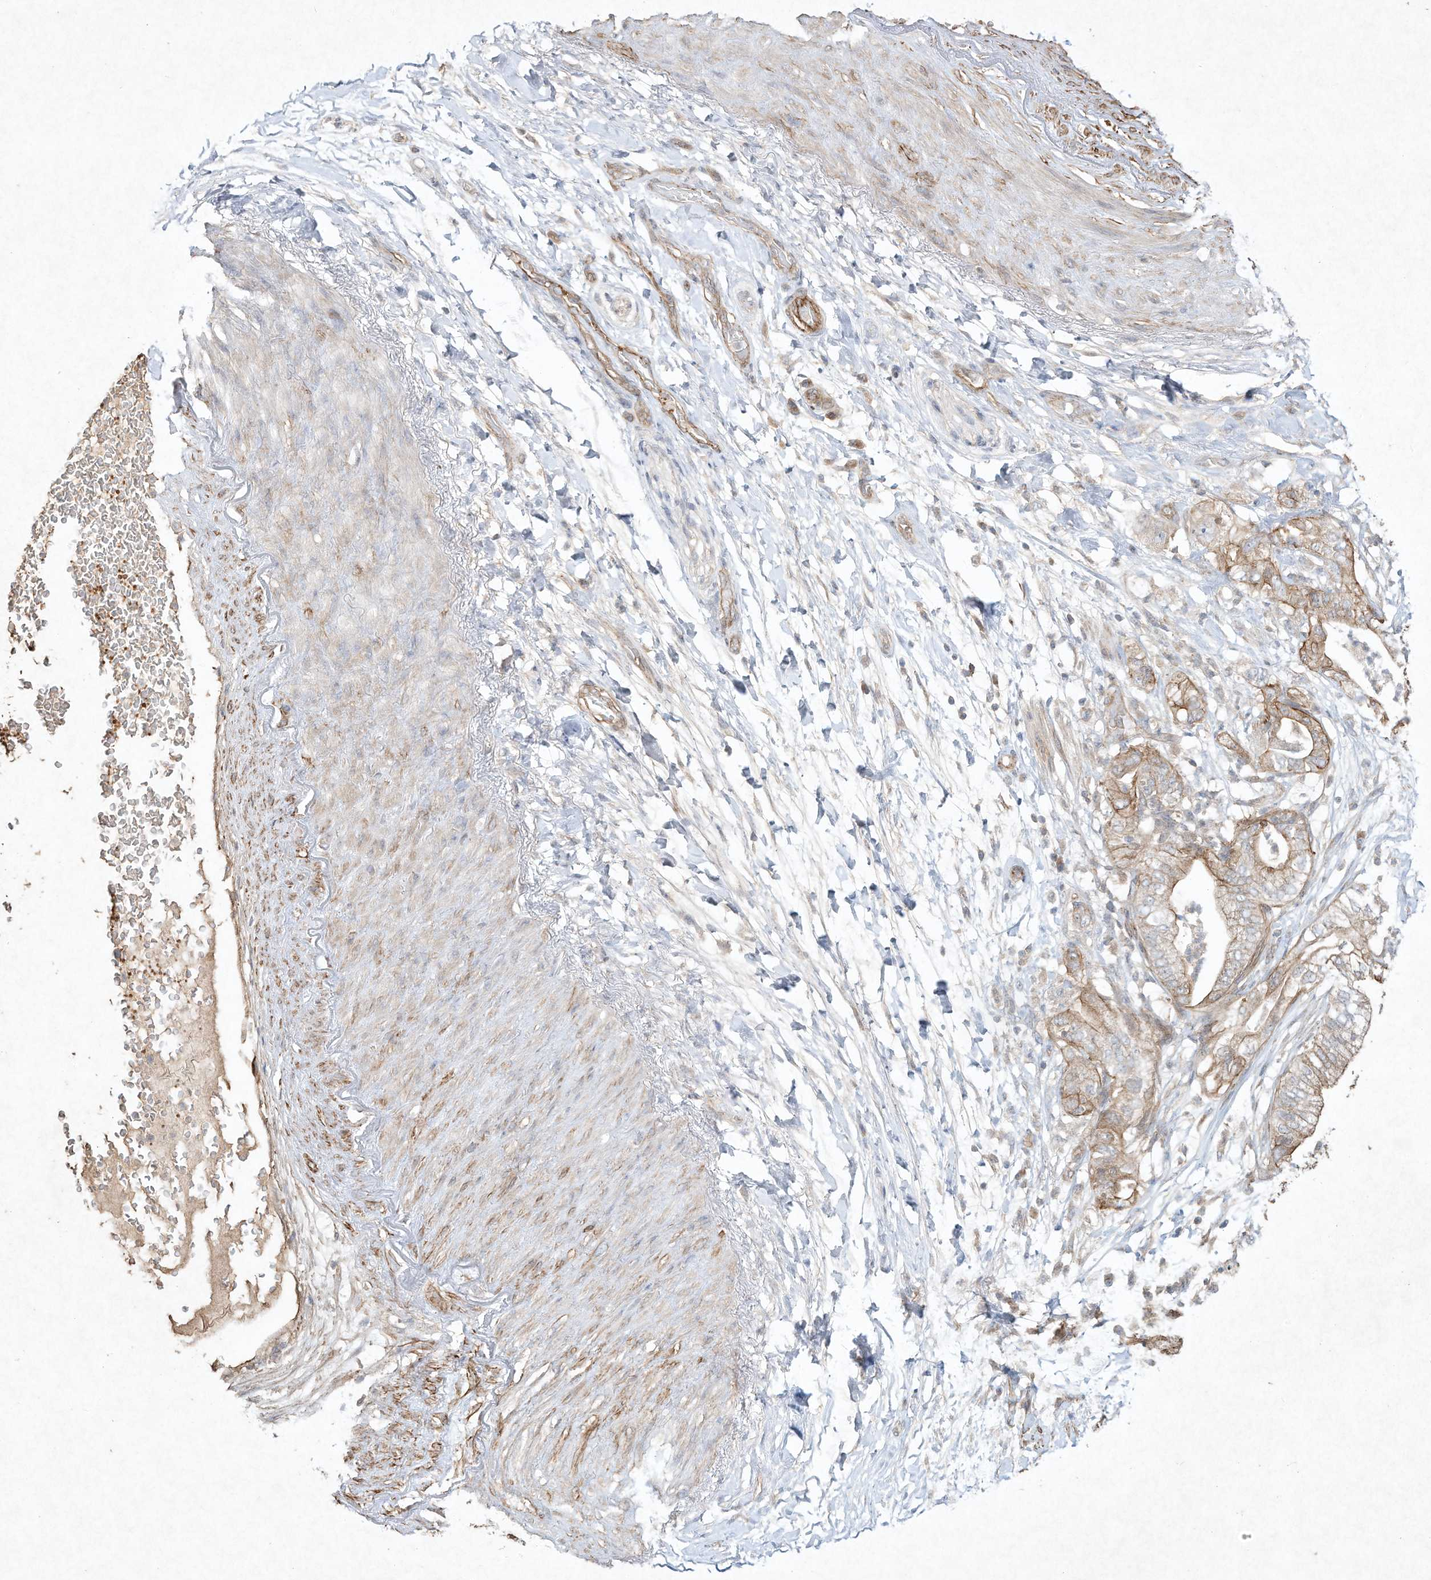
{"staining": {"intensity": "moderate", "quantity": "<25%", "location": "cytoplasmic/membranous"}, "tissue": "pancreatic cancer", "cell_type": "Tumor cells", "image_type": "cancer", "snomed": [{"axis": "morphology", "description": "Adenocarcinoma, NOS"}, {"axis": "topography", "description": "Pancreas"}], "caption": "This is a micrograph of IHC staining of pancreatic adenocarcinoma, which shows moderate staining in the cytoplasmic/membranous of tumor cells.", "gene": "HTR5A", "patient": {"sex": "female", "age": 73}}